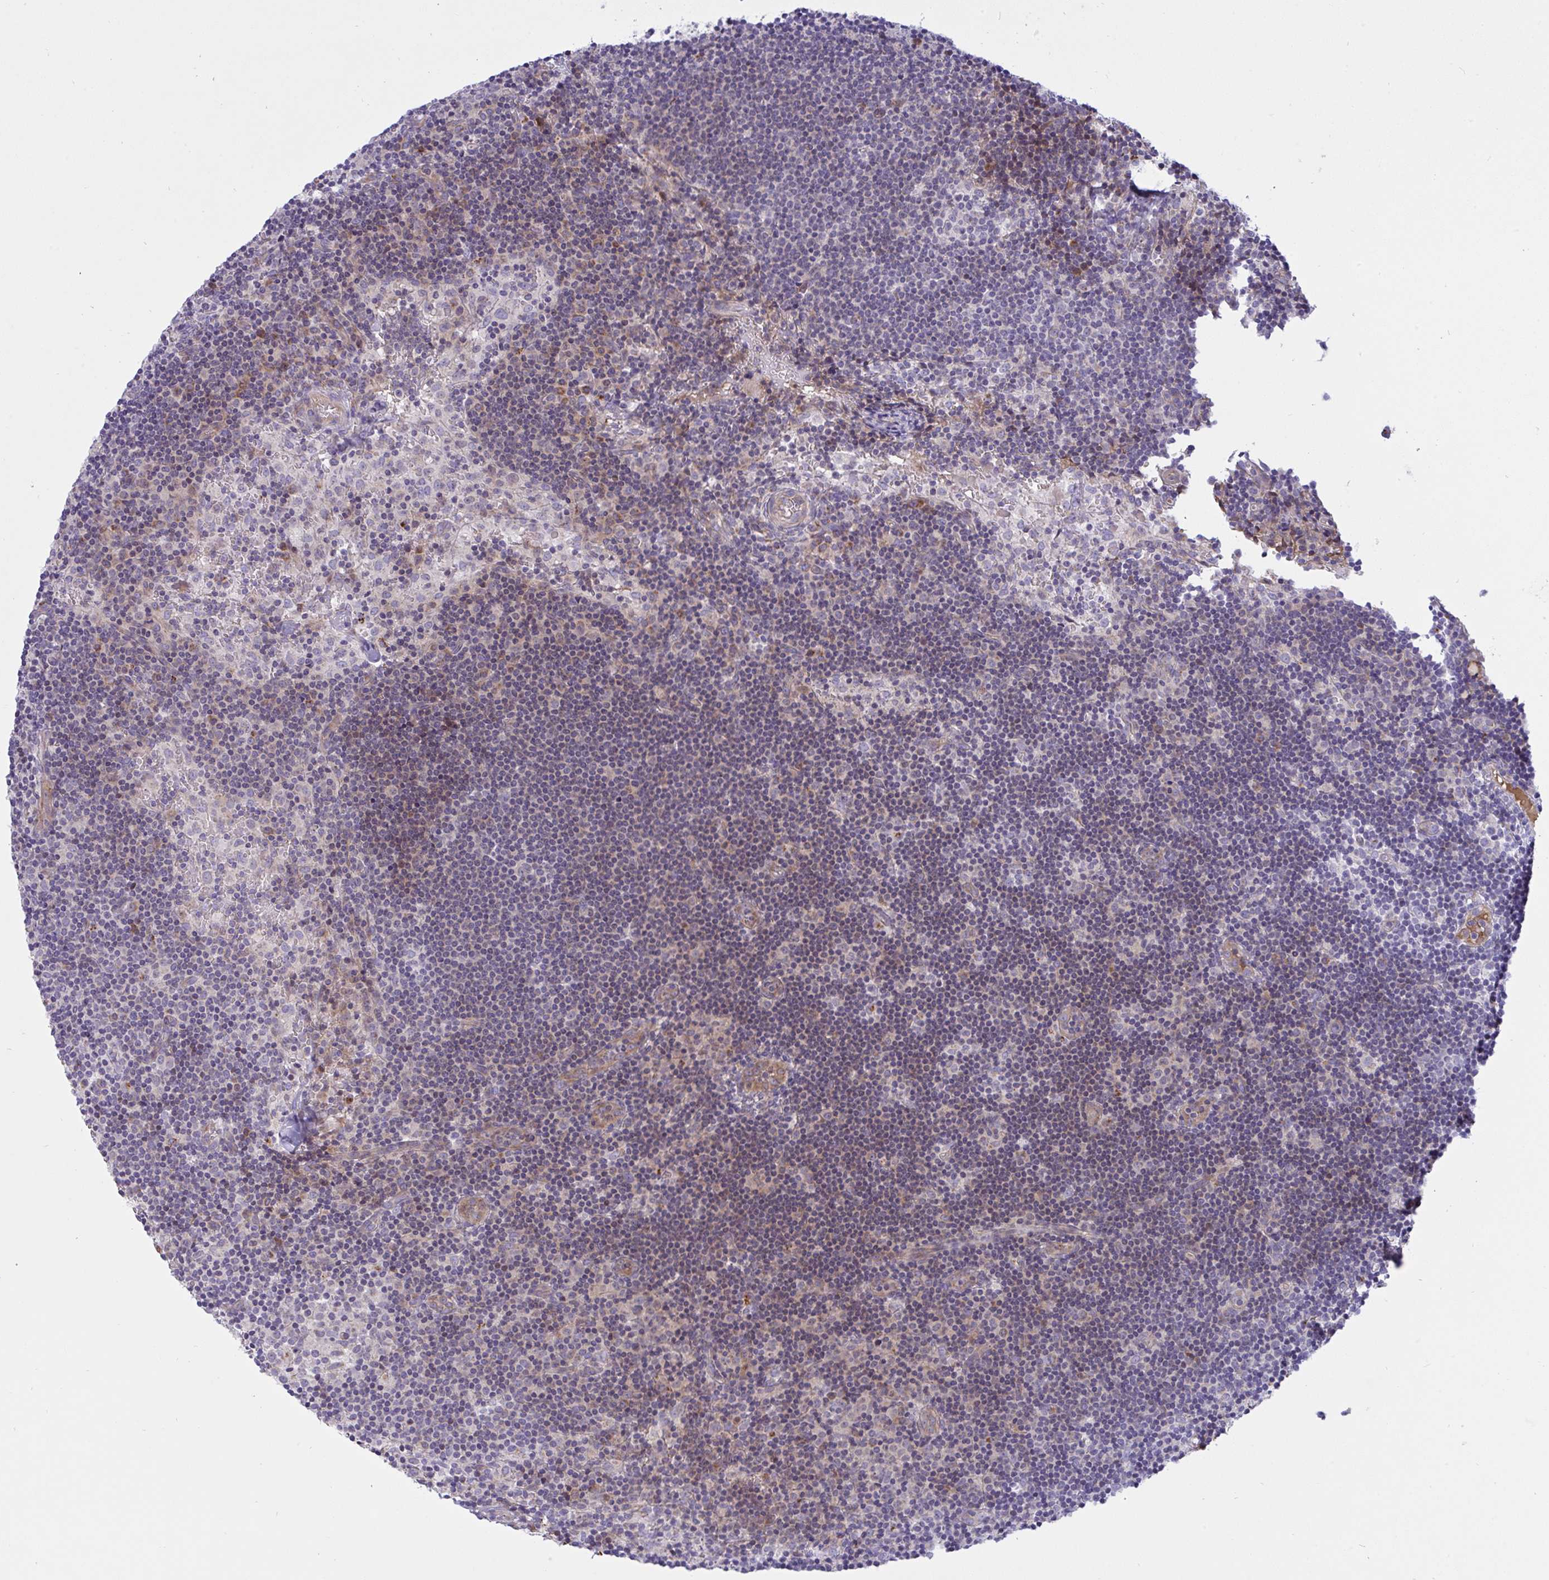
{"staining": {"intensity": "negative", "quantity": "none", "location": "none"}, "tissue": "lymph node", "cell_type": "Germinal center cells", "image_type": "normal", "snomed": [{"axis": "morphology", "description": "Normal tissue, NOS"}, {"axis": "topography", "description": "Lymph node"}], "caption": "Micrograph shows no significant protein staining in germinal center cells of normal lymph node.", "gene": "NTN1", "patient": {"sex": "female", "age": 45}}